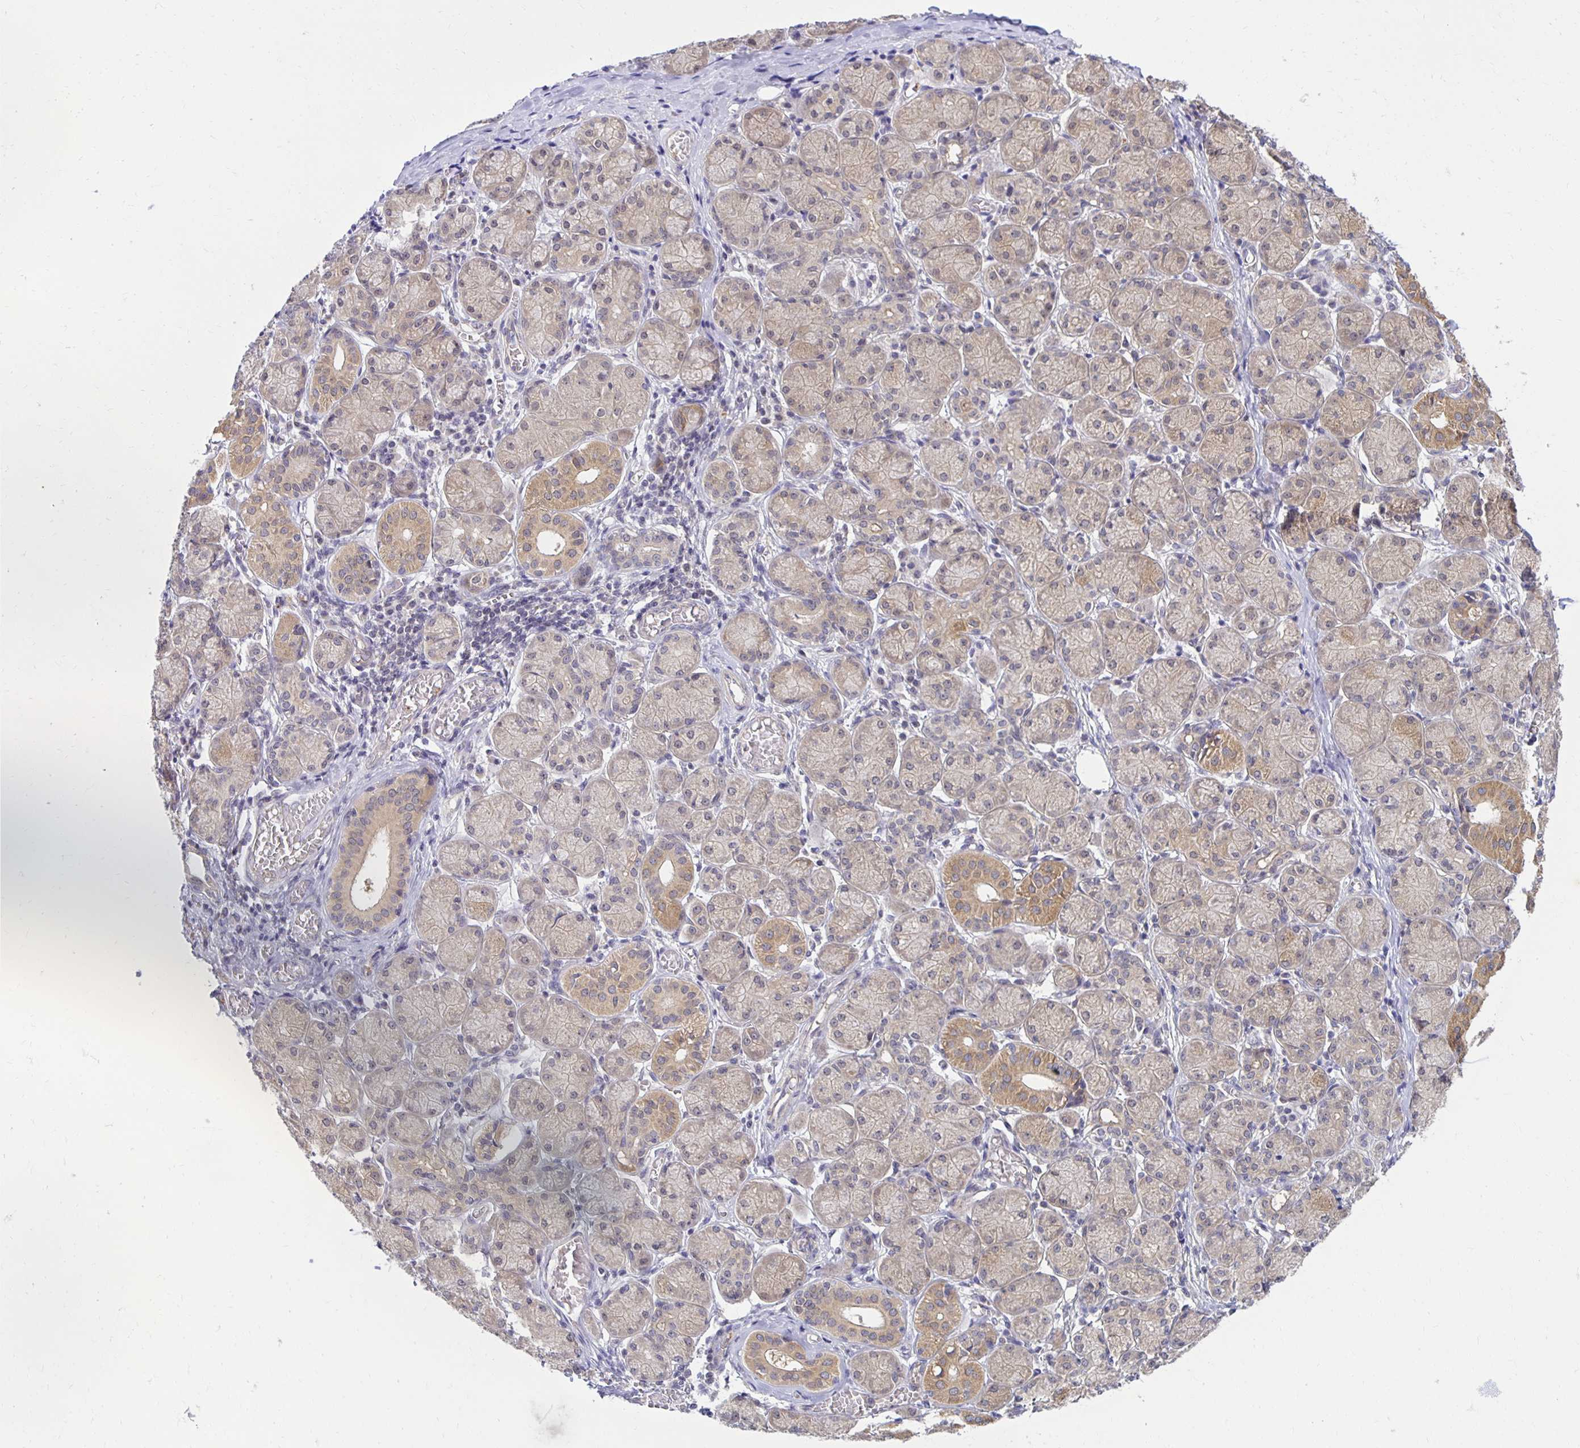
{"staining": {"intensity": "moderate", "quantity": "25%-75%", "location": "cytoplasmic/membranous"}, "tissue": "salivary gland", "cell_type": "Glandular cells", "image_type": "normal", "snomed": [{"axis": "morphology", "description": "Normal tissue, NOS"}, {"axis": "topography", "description": "Salivary gland"}], "caption": "Immunohistochemistry (IHC) of normal salivary gland reveals medium levels of moderate cytoplasmic/membranous expression in about 25%-75% of glandular cells.", "gene": "MIEN1", "patient": {"sex": "female", "age": 24}}